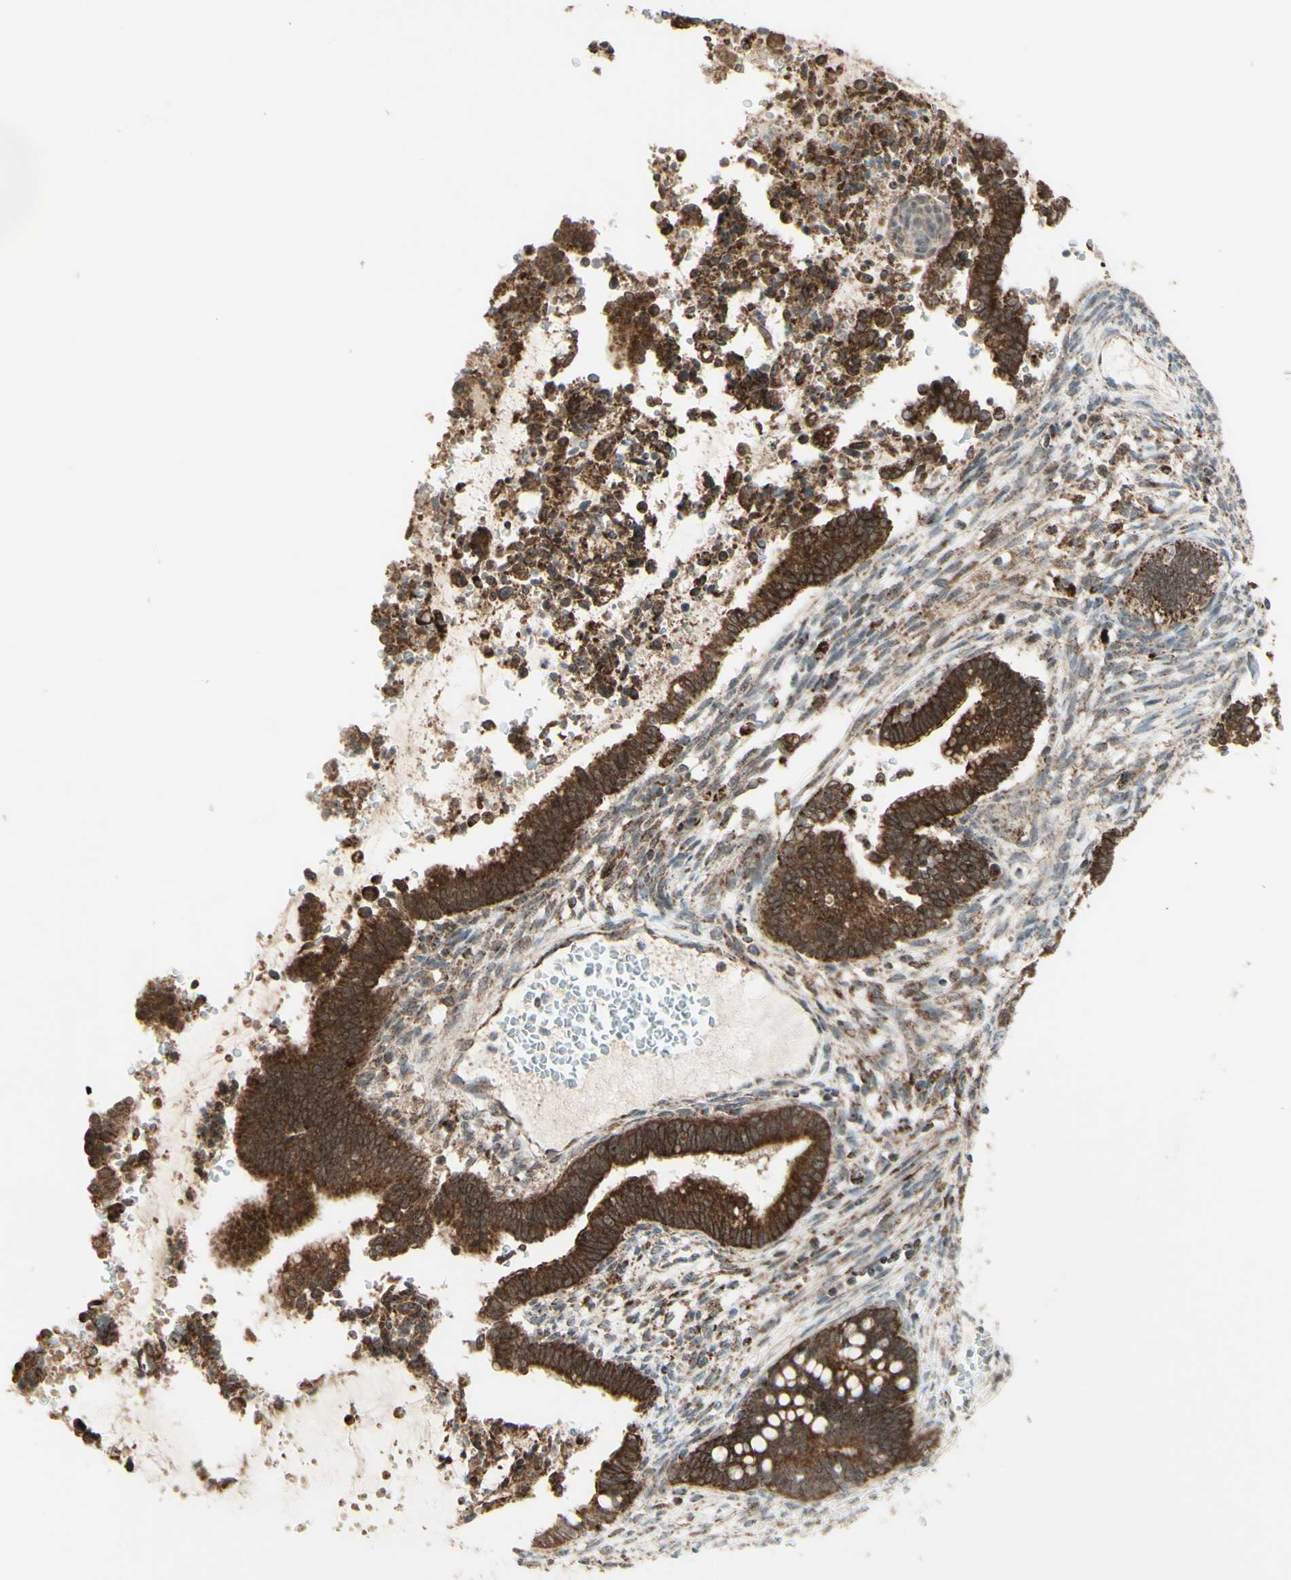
{"staining": {"intensity": "strong", "quantity": ">75%", "location": "cytoplasmic/membranous"}, "tissue": "cervical cancer", "cell_type": "Tumor cells", "image_type": "cancer", "snomed": [{"axis": "morphology", "description": "Adenocarcinoma, NOS"}, {"axis": "topography", "description": "Cervix"}], "caption": "Immunohistochemical staining of human cervical adenocarcinoma demonstrates strong cytoplasmic/membranous protein positivity in approximately >75% of tumor cells.", "gene": "DHRS3", "patient": {"sex": "female", "age": 44}}